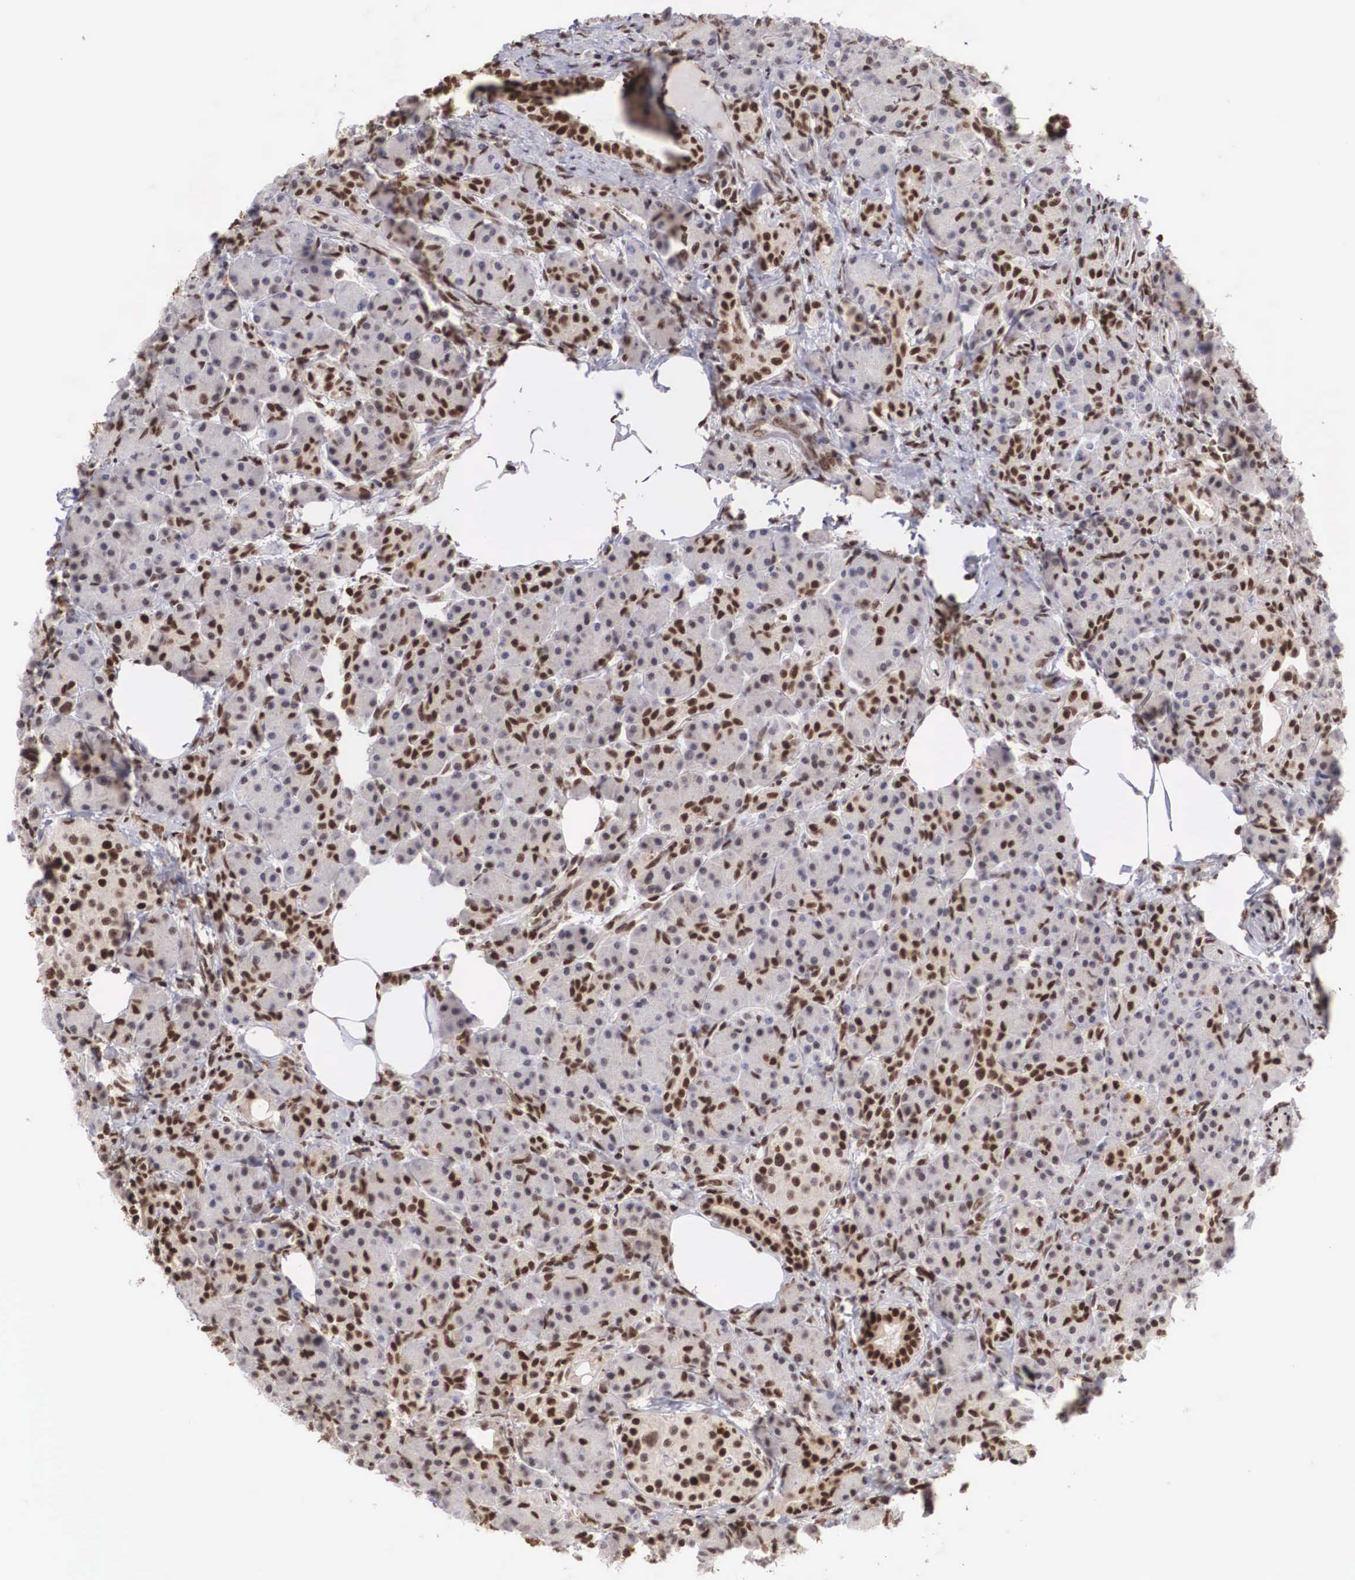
{"staining": {"intensity": "strong", "quantity": "25%-75%", "location": "nuclear"}, "tissue": "pancreas", "cell_type": "Exocrine glandular cells", "image_type": "normal", "snomed": [{"axis": "morphology", "description": "Normal tissue, NOS"}, {"axis": "topography", "description": "Pancreas"}], "caption": "Pancreas stained for a protein (brown) demonstrates strong nuclear positive staining in about 25%-75% of exocrine glandular cells.", "gene": "HTATSF1", "patient": {"sex": "female", "age": 73}}